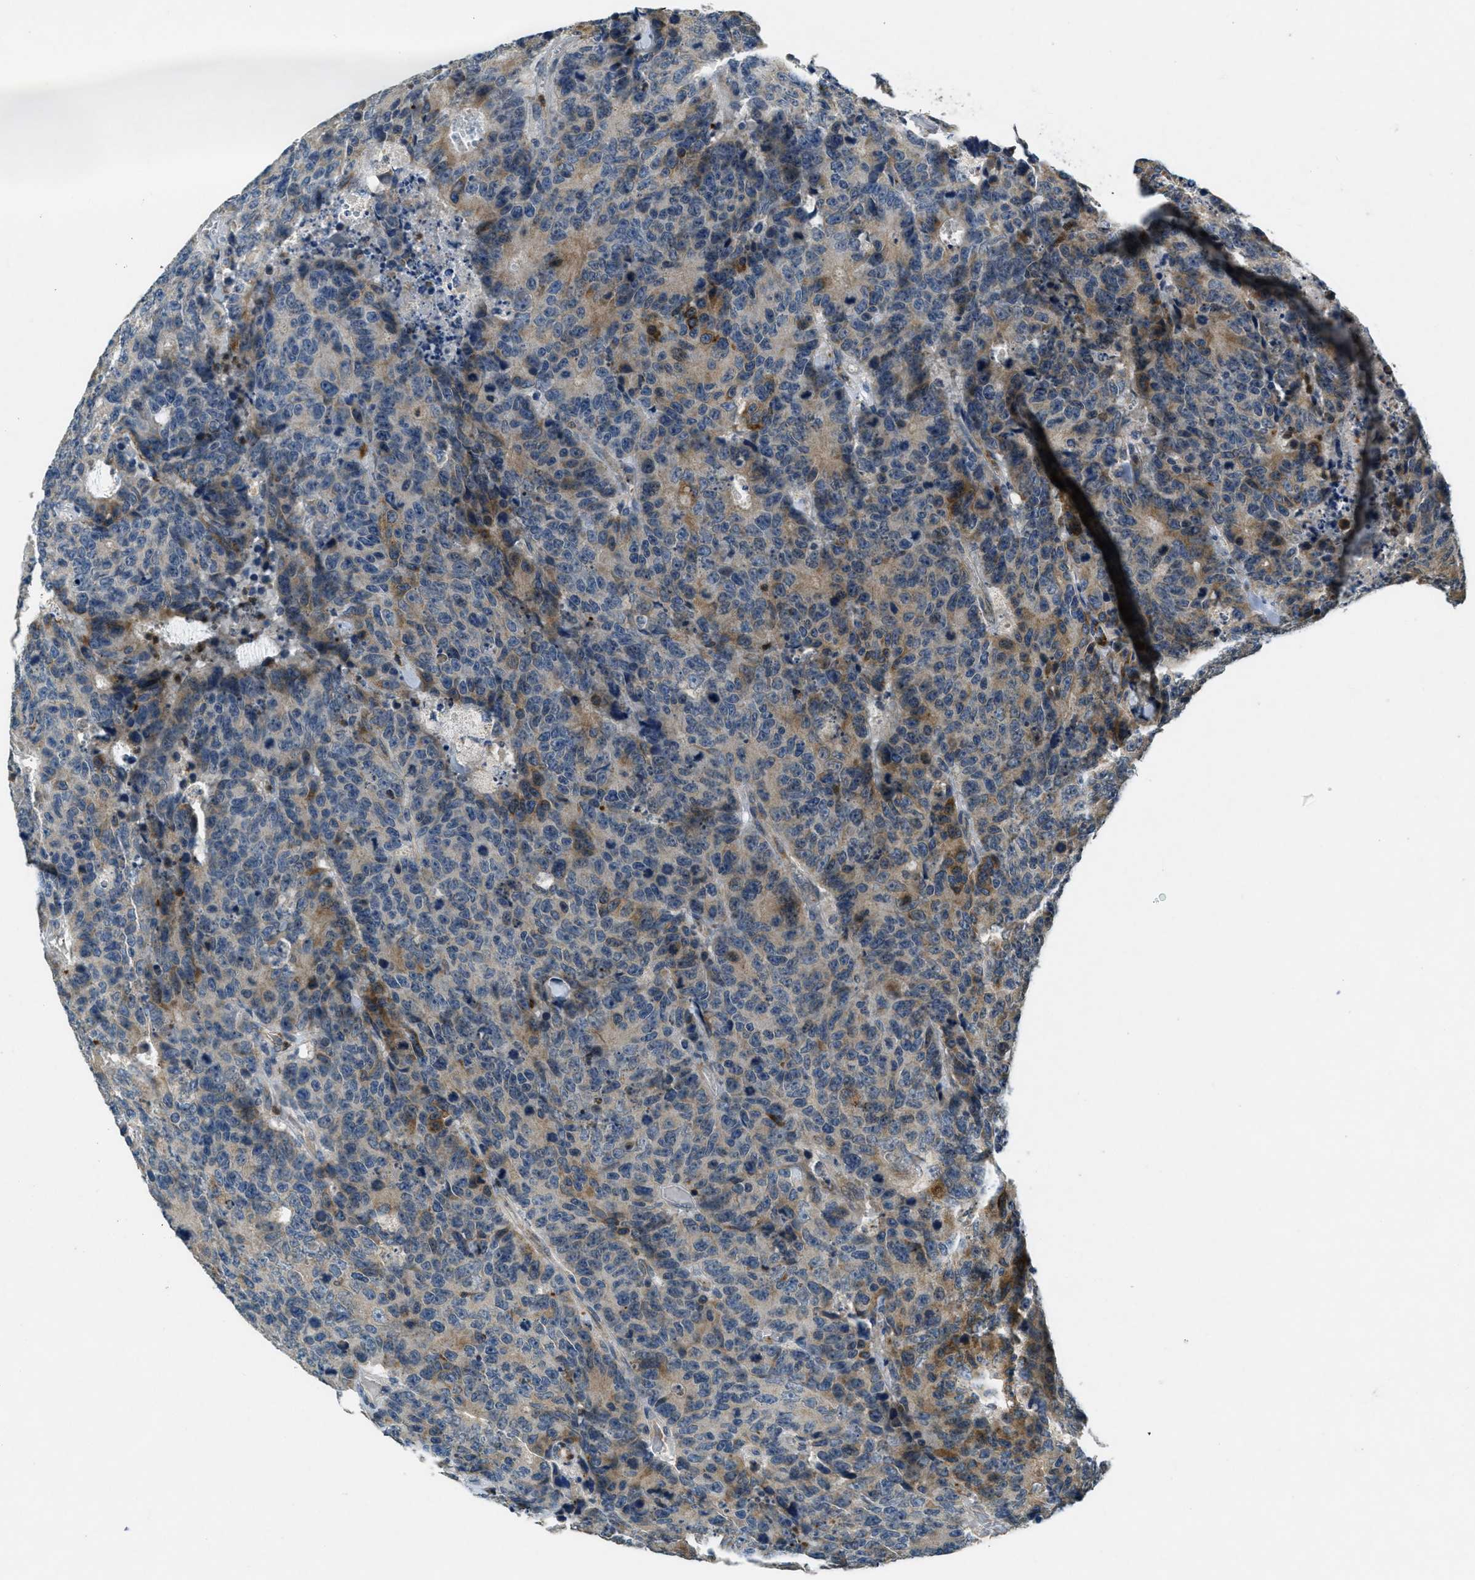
{"staining": {"intensity": "moderate", "quantity": "<25%", "location": "cytoplasmic/membranous"}, "tissue": "colorectal cancer", "cell_type": "Tumor cells", "image_type": "cancer", "snomed": [{"axis": "morphology", "description": "Adenocarcinoma, NOS"}, {"axis": "topography", "description": "Colon"}], "caption": "Moderate cytoplasmic/membranous positivity for a protein is appreciated in approximately <25% of tumor cells of colorectal cancer using IHC.", "gene": "RAB3D", "patient": {"sex": "female", "age": 86}}